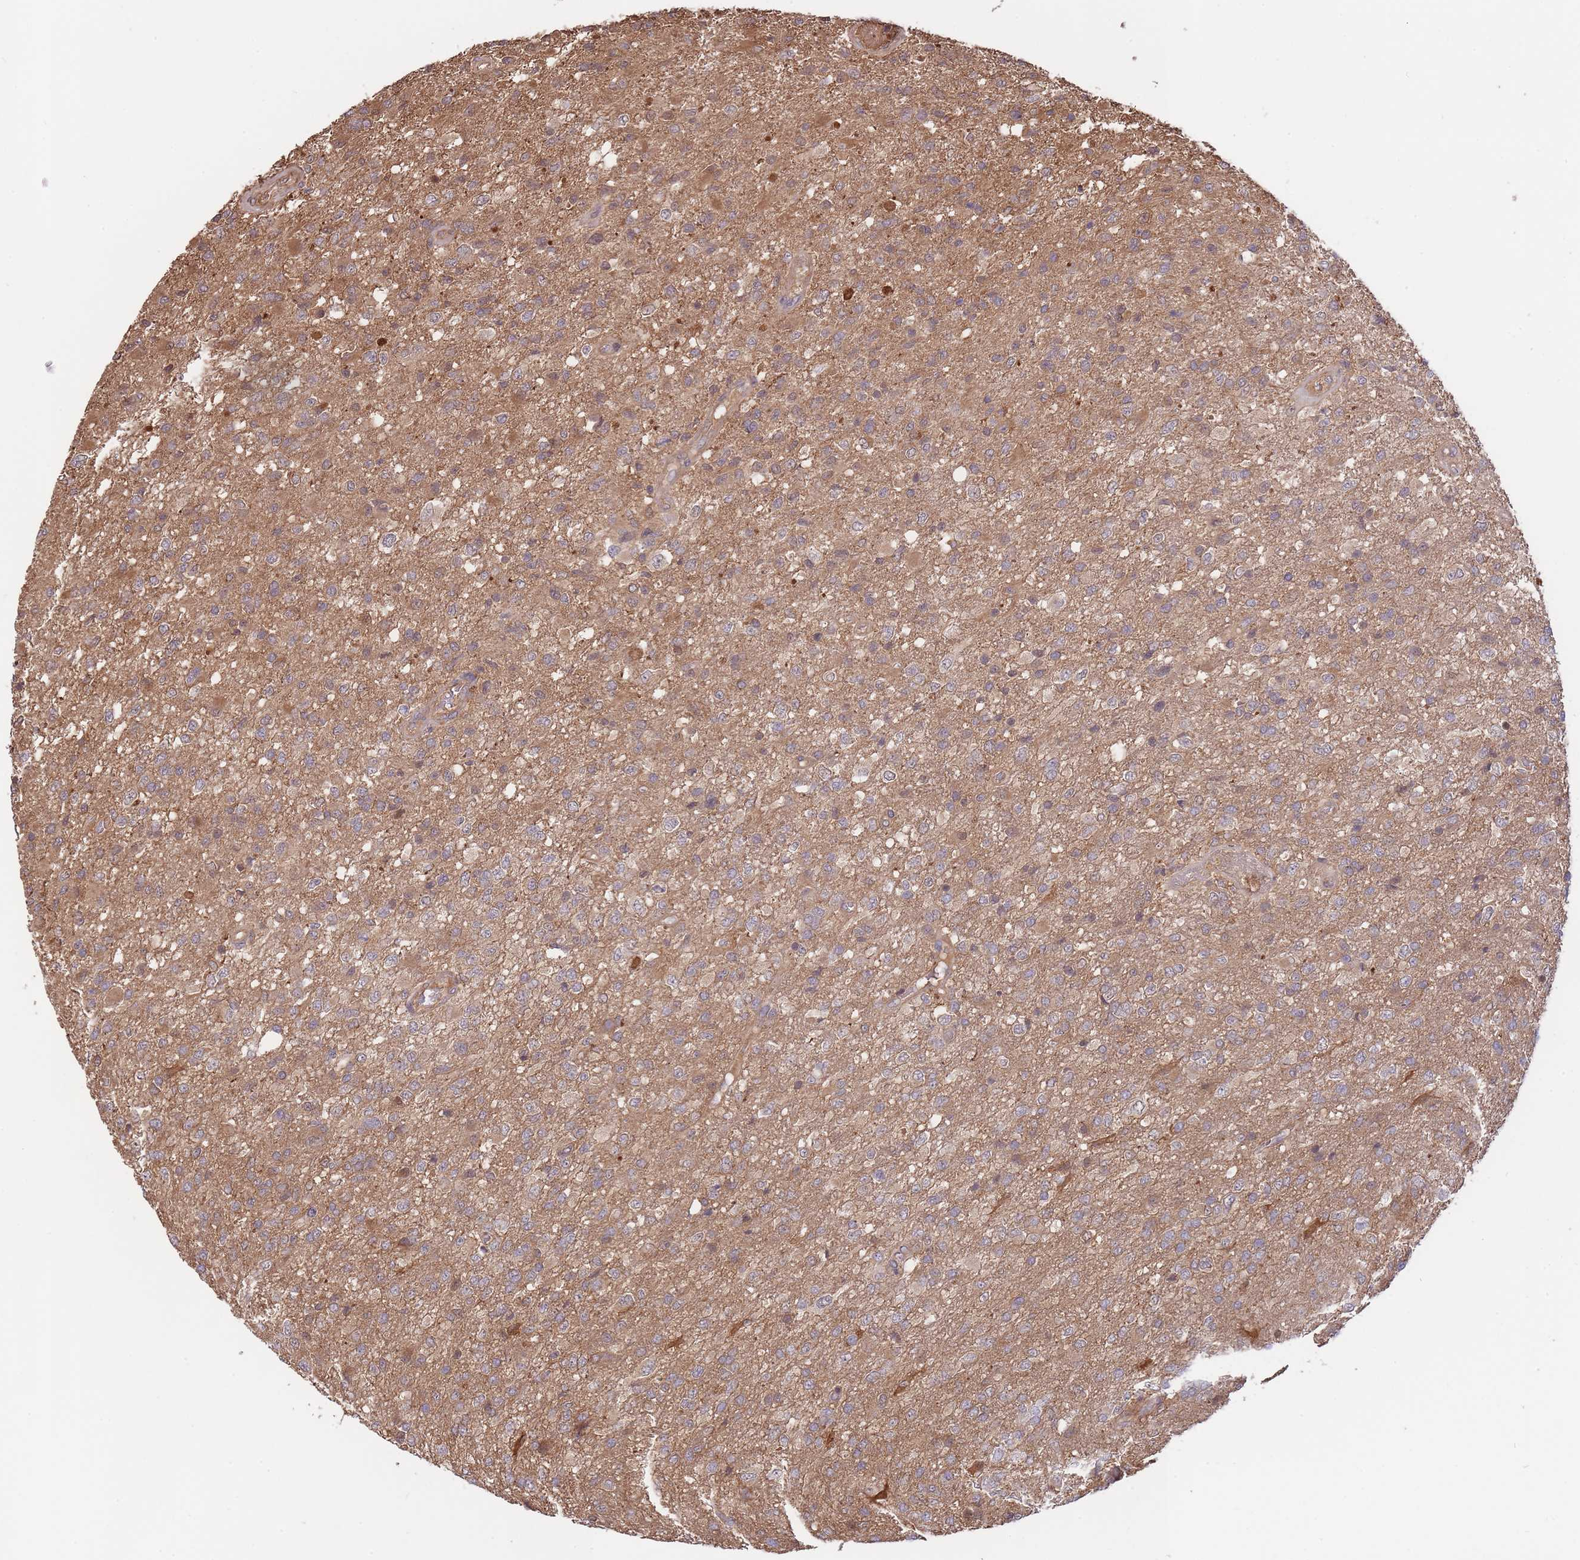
{"staining": {"intensity": "moderate", "quantity": "<25%", "location": "cytoplasmic/membranous"}, "tissue": "glioma", "cell_type": "Tumor cells", "image_type": "cancer", "snomed": [{"axis": "morphology", "description": "Glioma, malignant, High grade"}, {"axis": "topography", "description": "Brain"}], "caption": "Immunohistochemical staining of human glioma demonstrates moderate cytoplasmic/membranous protein positivity in approximately <25% of tumor cells. The protein of interest is stained brown, and the nuclei are stained in blue (DAB (3,3'-diaminobenzidine) IHC with brightfield microscopy, high magnification).", "gene": "ZNF304", "patient": {"sex": "female", "age": 74}}